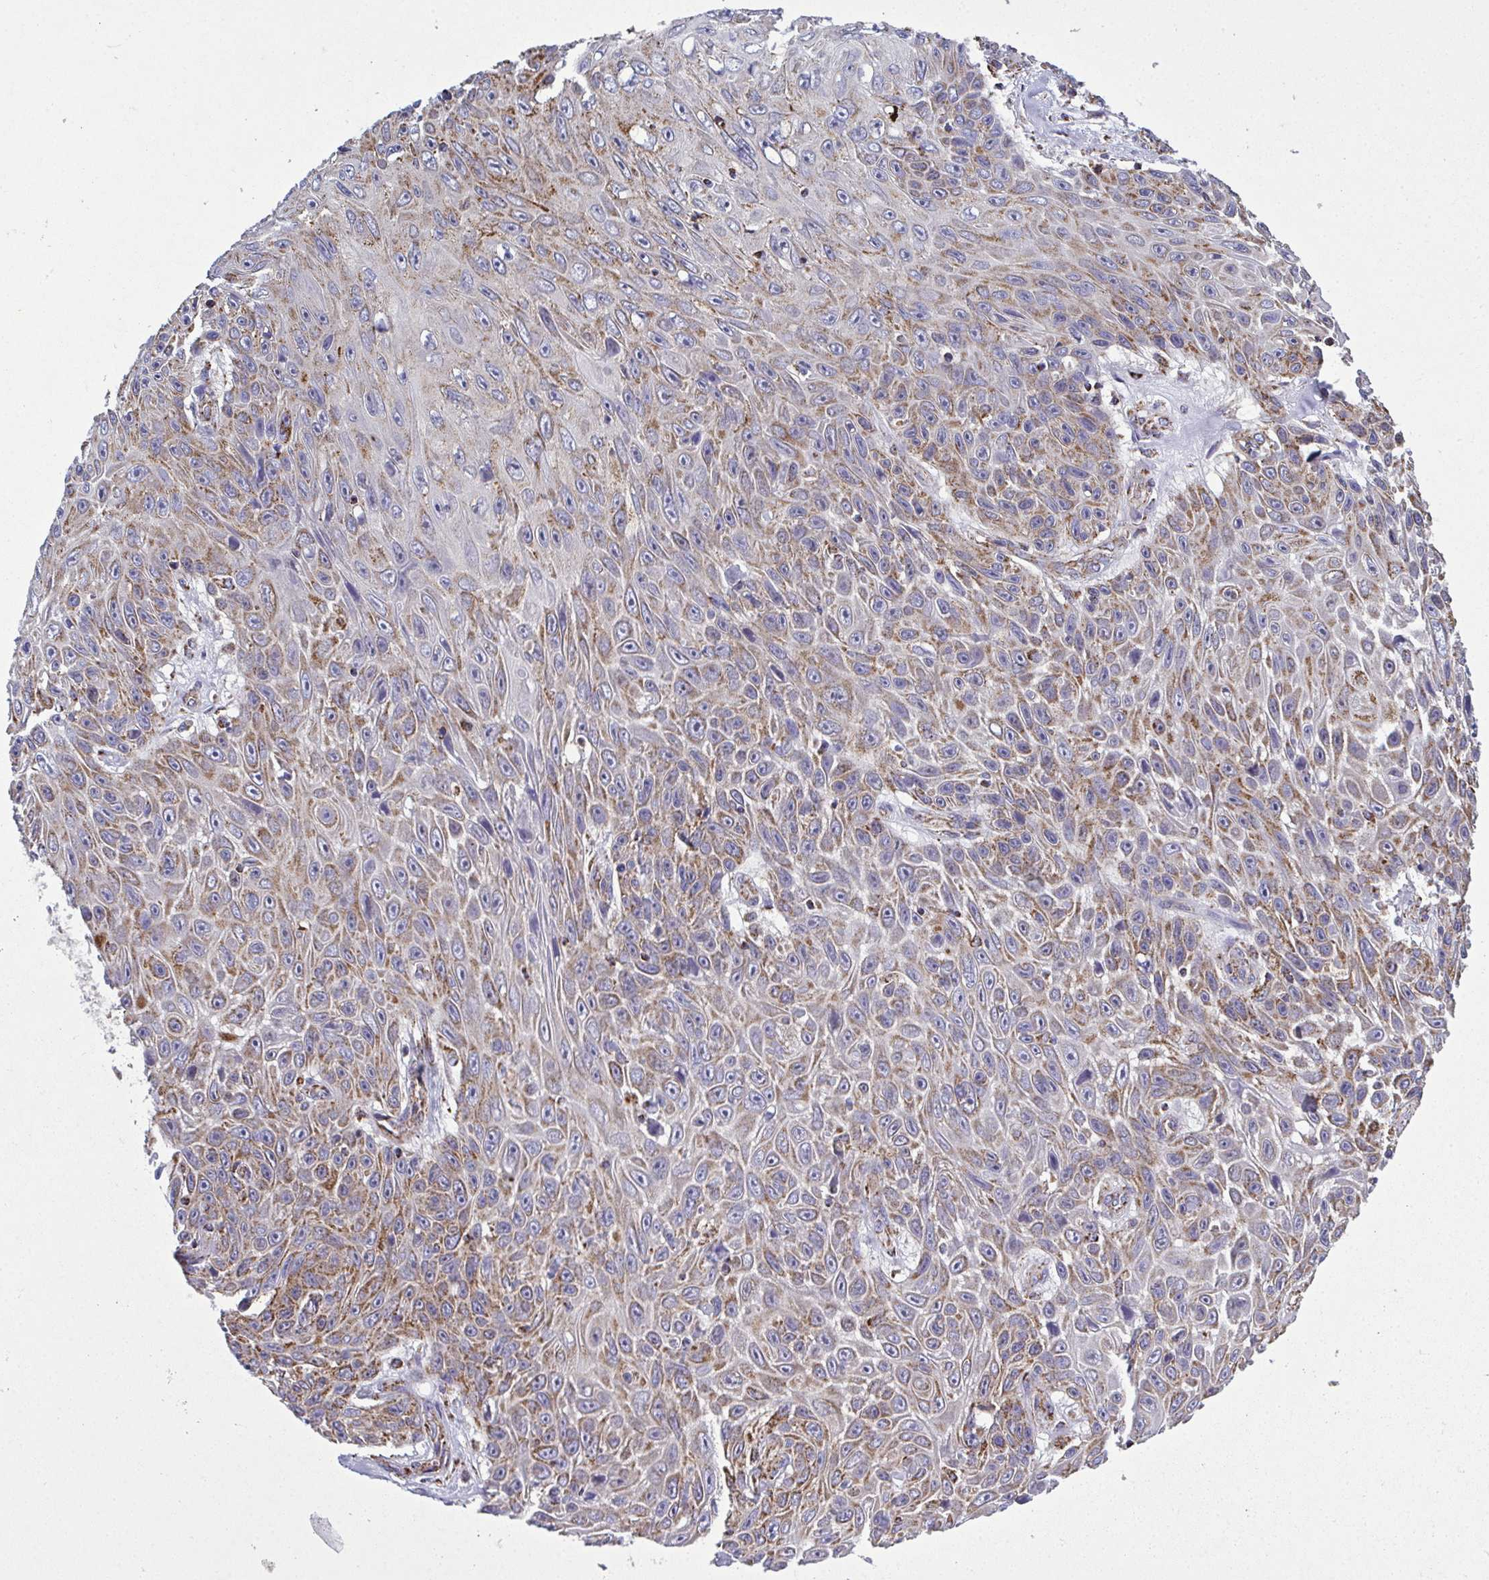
{"staining": {"intensity": "moderate", "quantity": "25%-75%", "location": "cytoplasmic/membranous"}, "tissue": "skin cancer", "cell_type": "Tumor cells", "image_type": "cancer", "snomed": [{"axis": "morphology", "description": "Squamous cell carcinoma, NOS"}, {"axis": "topography", "description": "Skin"}], "caption": "Protein staining of skin squamous cell carcinoma tissue demonstrates moderate cytoplasmic/membranous expression in approximately 25%-75% of tumor cells.", "gene": "CSDE1", "patient": {"sex": "male", "age": 82}}